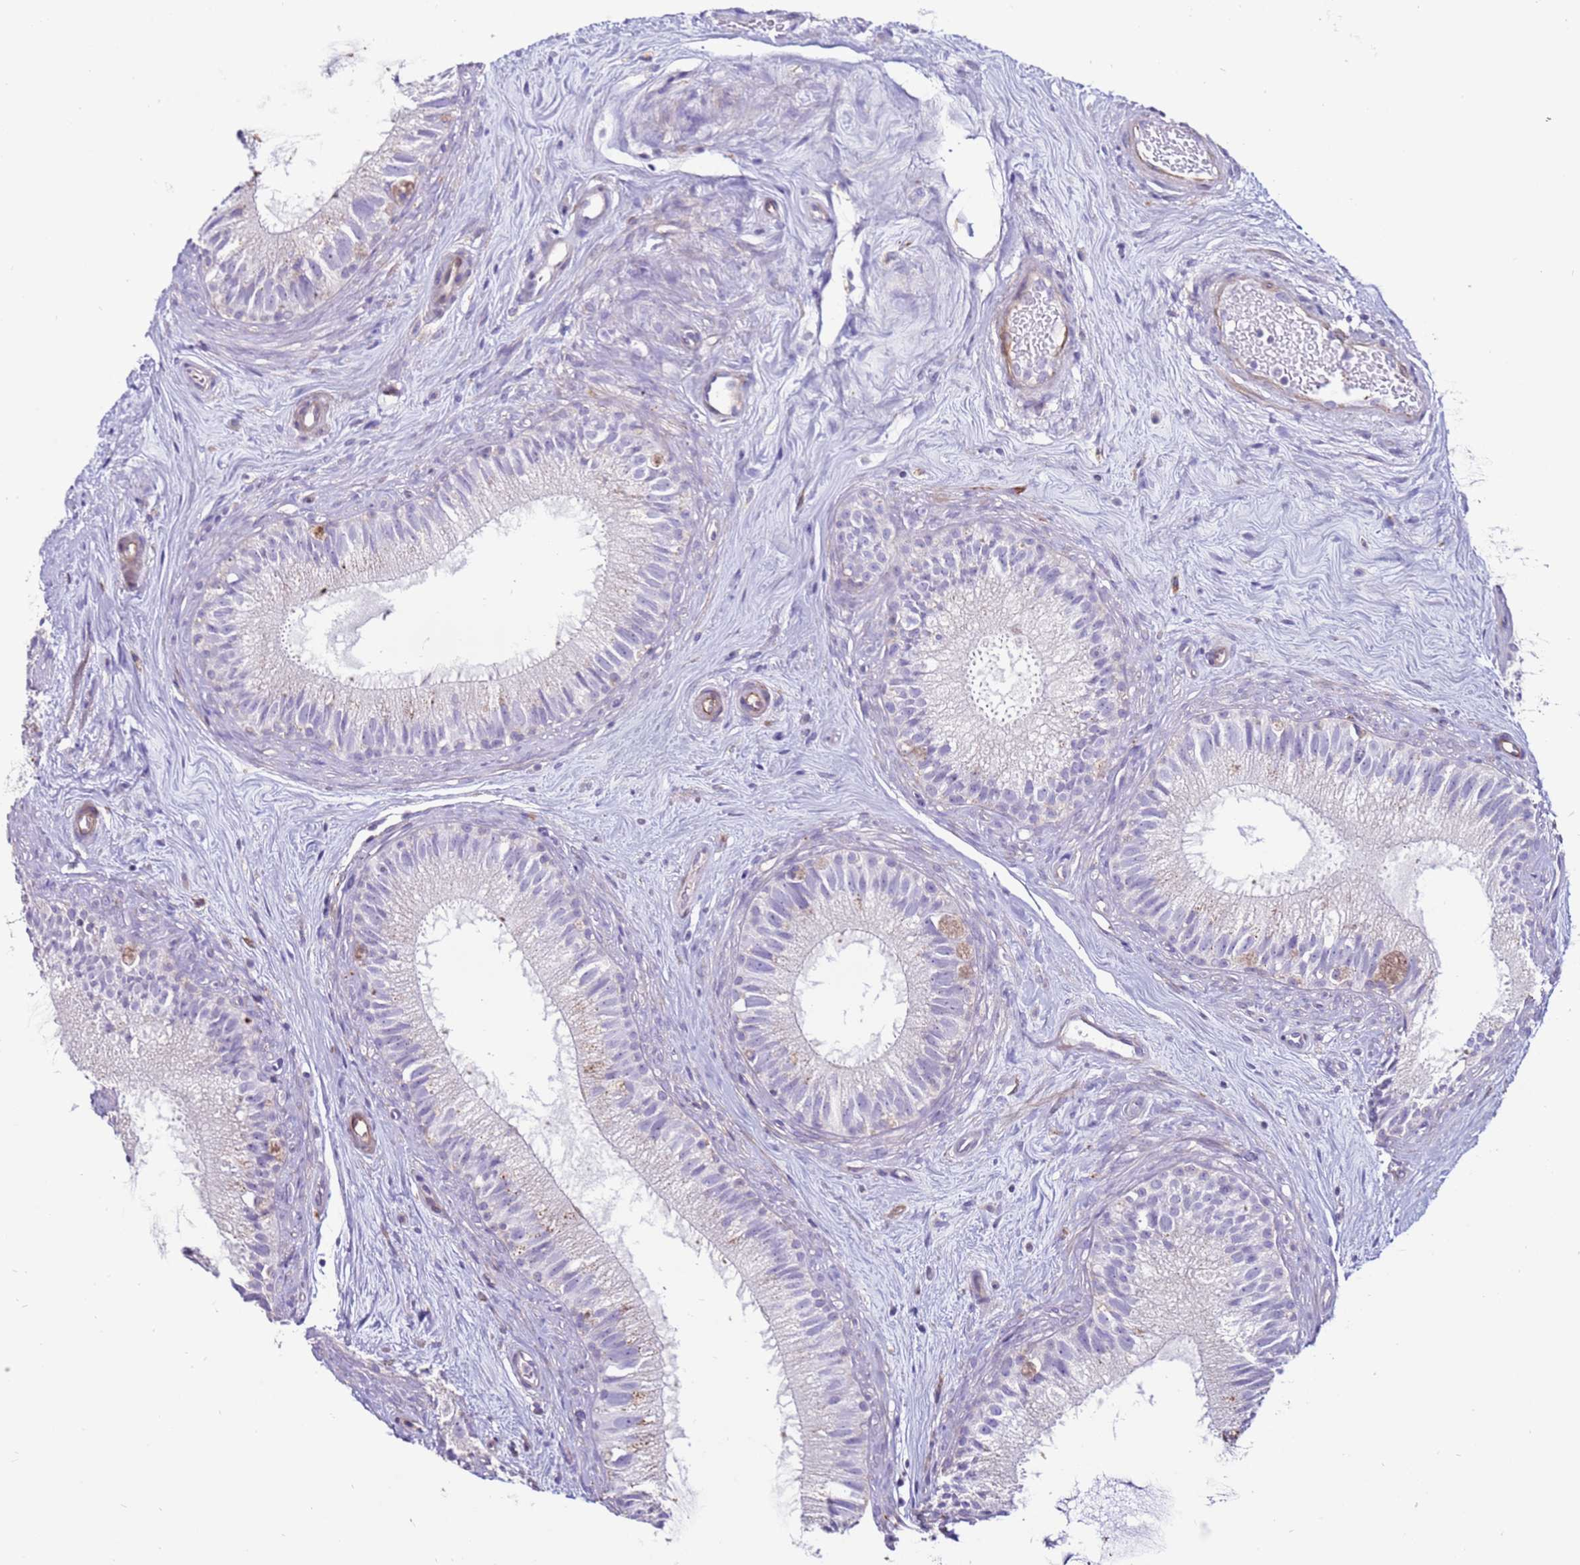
{"staining": {"intensity": "strong", "quantity": "<25%", "location": "cytoplasmic/membranous"}, "tissue": "epididymis", "cell_type": "Glandular cells", "image_type": "normal", "snomed": [{"axis": "morphology", "description": "Normal tissue, NOS"}, {"axis": "topography", "description": "Epididymis"}], "caption": "This is a photomicrograph of immunohistochemistry (IHC) staining of normal epididymis, which shows strong expression in the cytoplasmic/membranous of glandular cells.", "gene": "CLEC4M", "patient": {"sex": "male", "age": 71}}